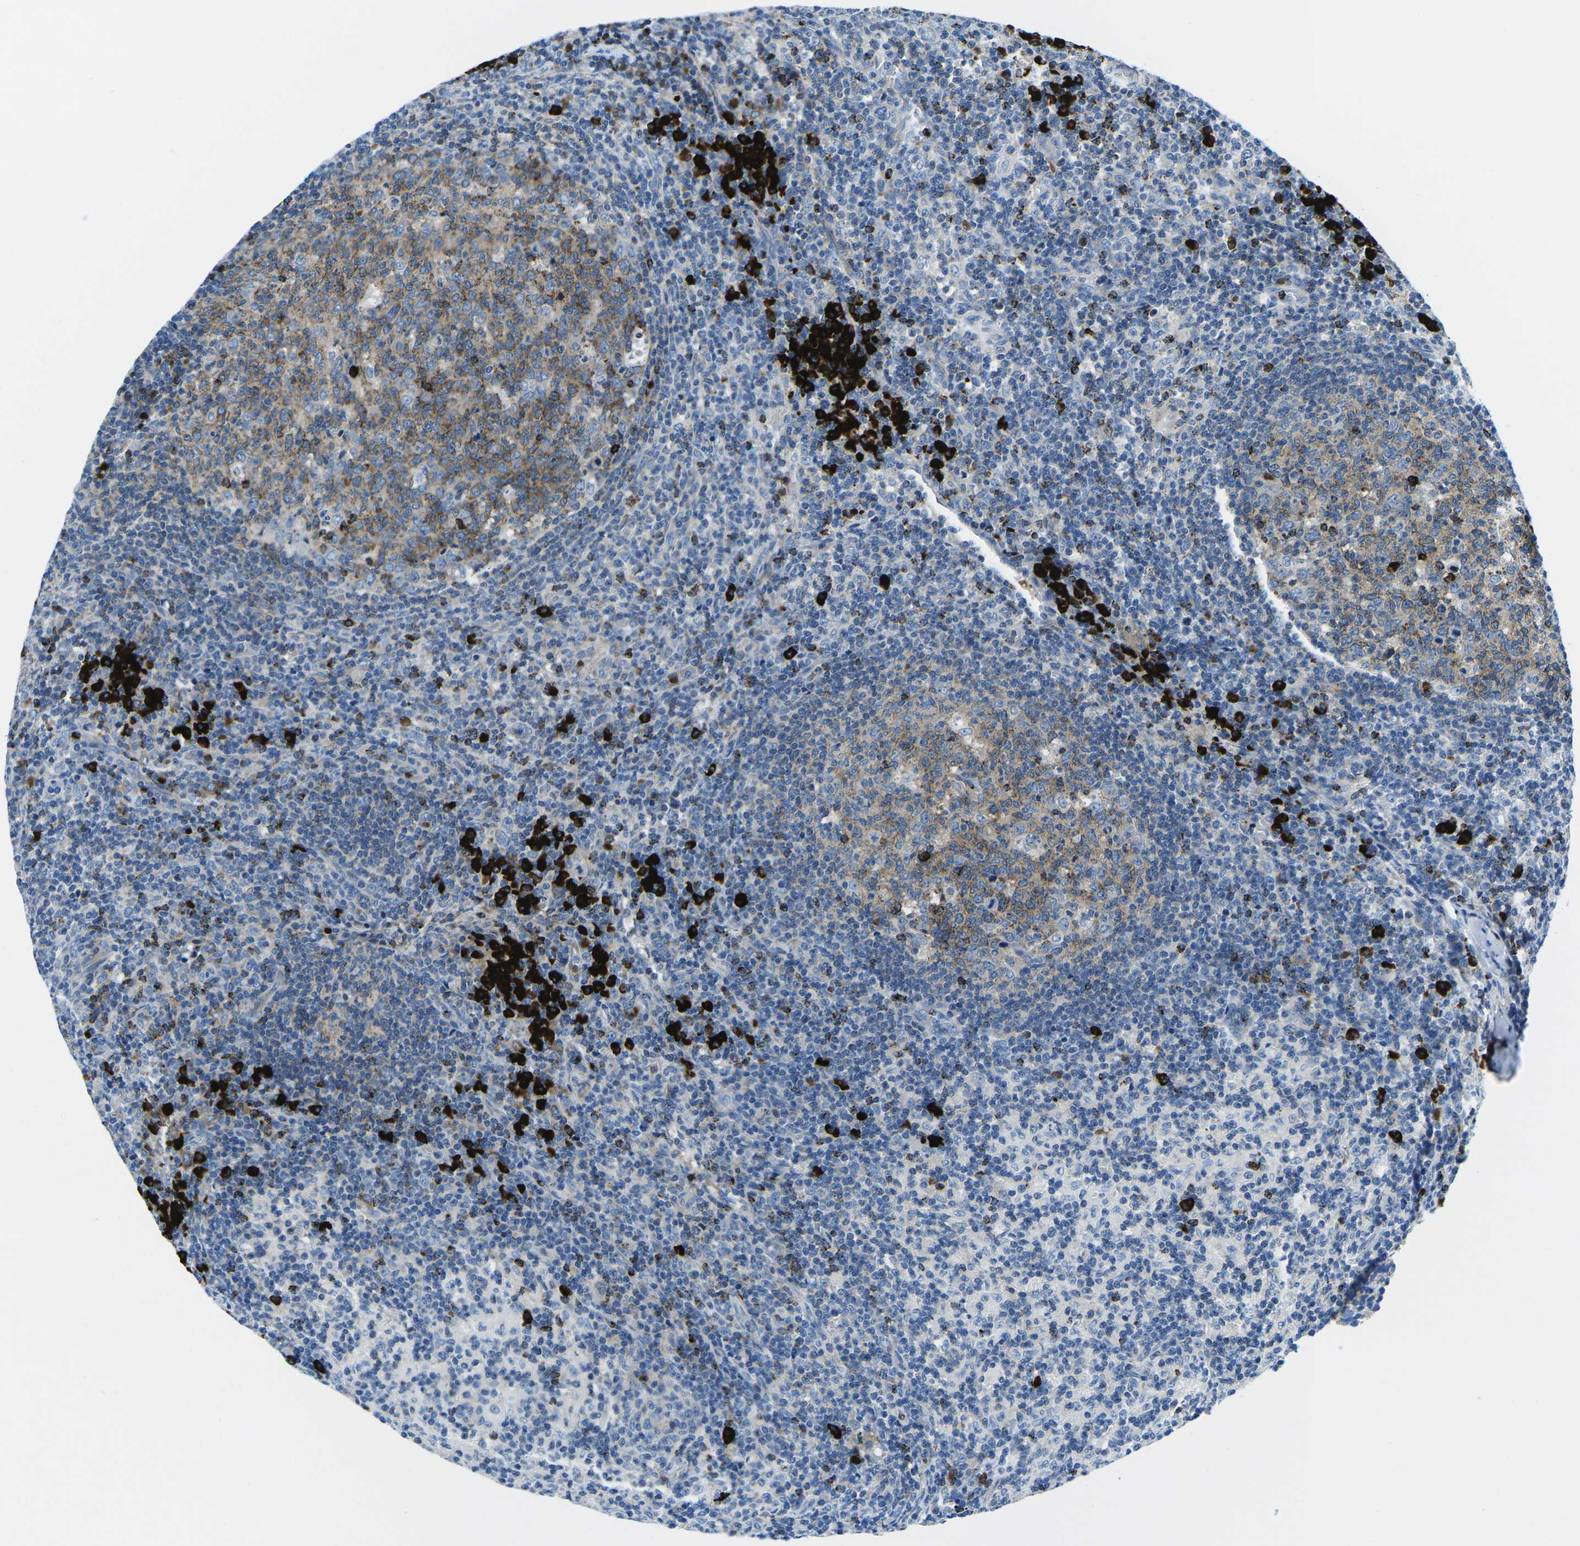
{"staining": {"intensity": "moderate", "quantity": "25%-75%", "location": "cytoplasmic/membranous"}, "tissue": "lymph node", "cell_type": "Germinal center cells", "image_type": "normal", "snomed": [{"axis": "morphology", "description": "Normal tissue, NOS"}, {"axis": "morphology", "description": "Inflammation, NOS"}, {"axis": "topography", "description": "Lymph node"}], "caption": "A medium amount of moderate cytoplasmic/membranous expression is present in approximately 25%-75% of germinal center cells in benign lymph node.", "gene": "MC4R", "patient": {"sex": "male", "age": 55}}